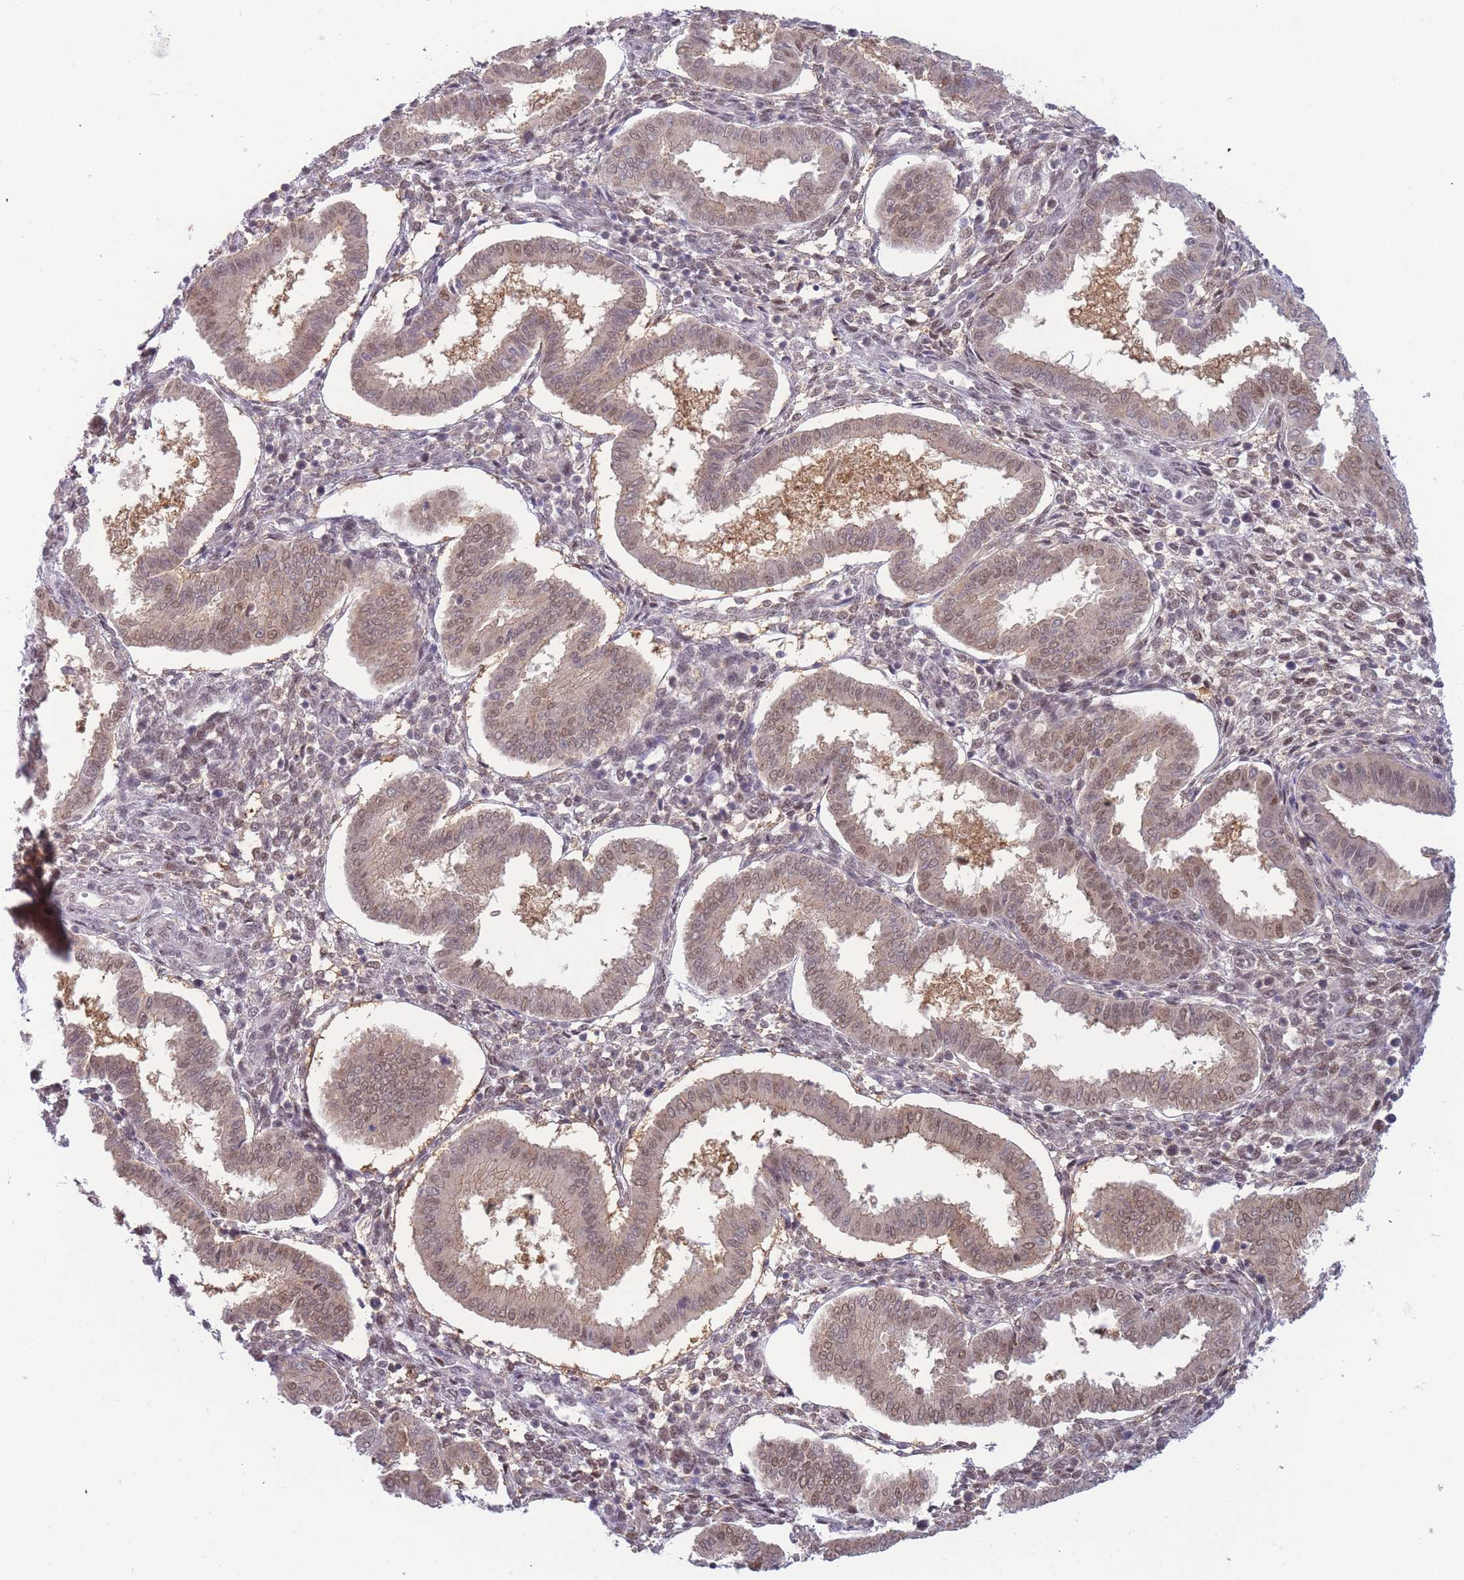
{"staining": {"intensity": "moderate", "quantity": "25%-75%", "location": "nuclear"}, "tissue": "endometrium", "cell_type": "Cells in endometrial stroma", "image_type": "normal", "snomed": [{"axis": "morphology", "description": "Normal tissue, NOS"}, {"axis": "topography", "description": "Endometrium"}], "caption": "IHC image of benign endometrium: human endometrium stained using immunohistochemistry (IHC) shows medium levels of moderate protein expression localized specifically in the nuclear of cells in endometrial stroma, appearing as a nuclear brown color.", "gene": "DEAF1", "patient": {"sex": "female", "age": 24}}